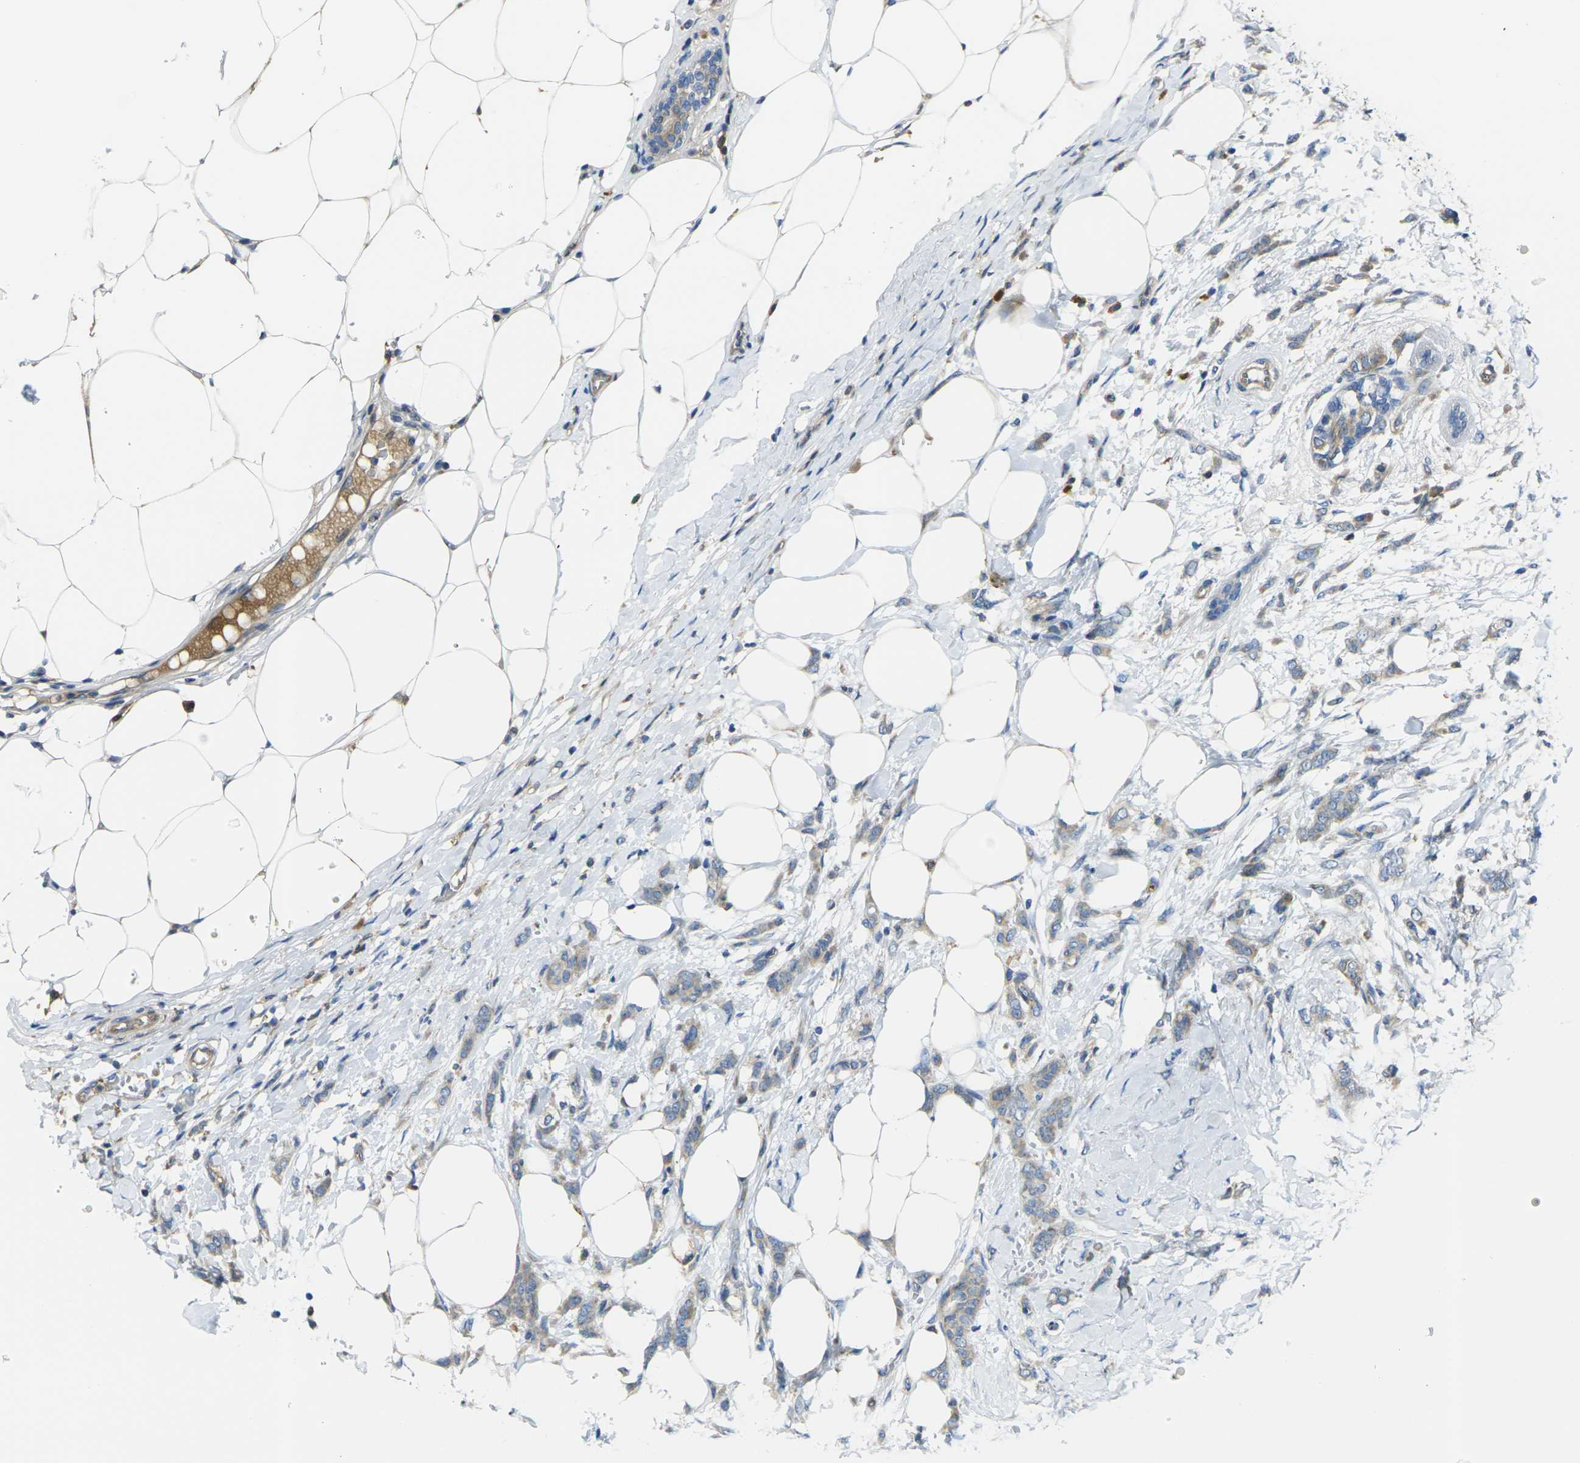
{"staining": {"intensity": "weak", "quantity": "25%-75%", "location": "cytoplasmic/membranous"}, "tissue": "breast cancer", "cell_type": "Tumor cells", "image_type": "cancer", "snomed": [{"axis": "morphology", "description": "Lobular carcinoma, in situ"}, {"axis": "morphology", "description": "Lobular carcinoma"}, {"axis": "topography", "description": "Breast"}], "caption": "Immunohistochemical staining of human breast lobular carcinoma in situ displays low levels of weak cytoplasmic/membranous positivity in approximately 25%-75% of tumor cells.", "gene": "FZD1", "patient": {"sex": "female", "age": 41}}